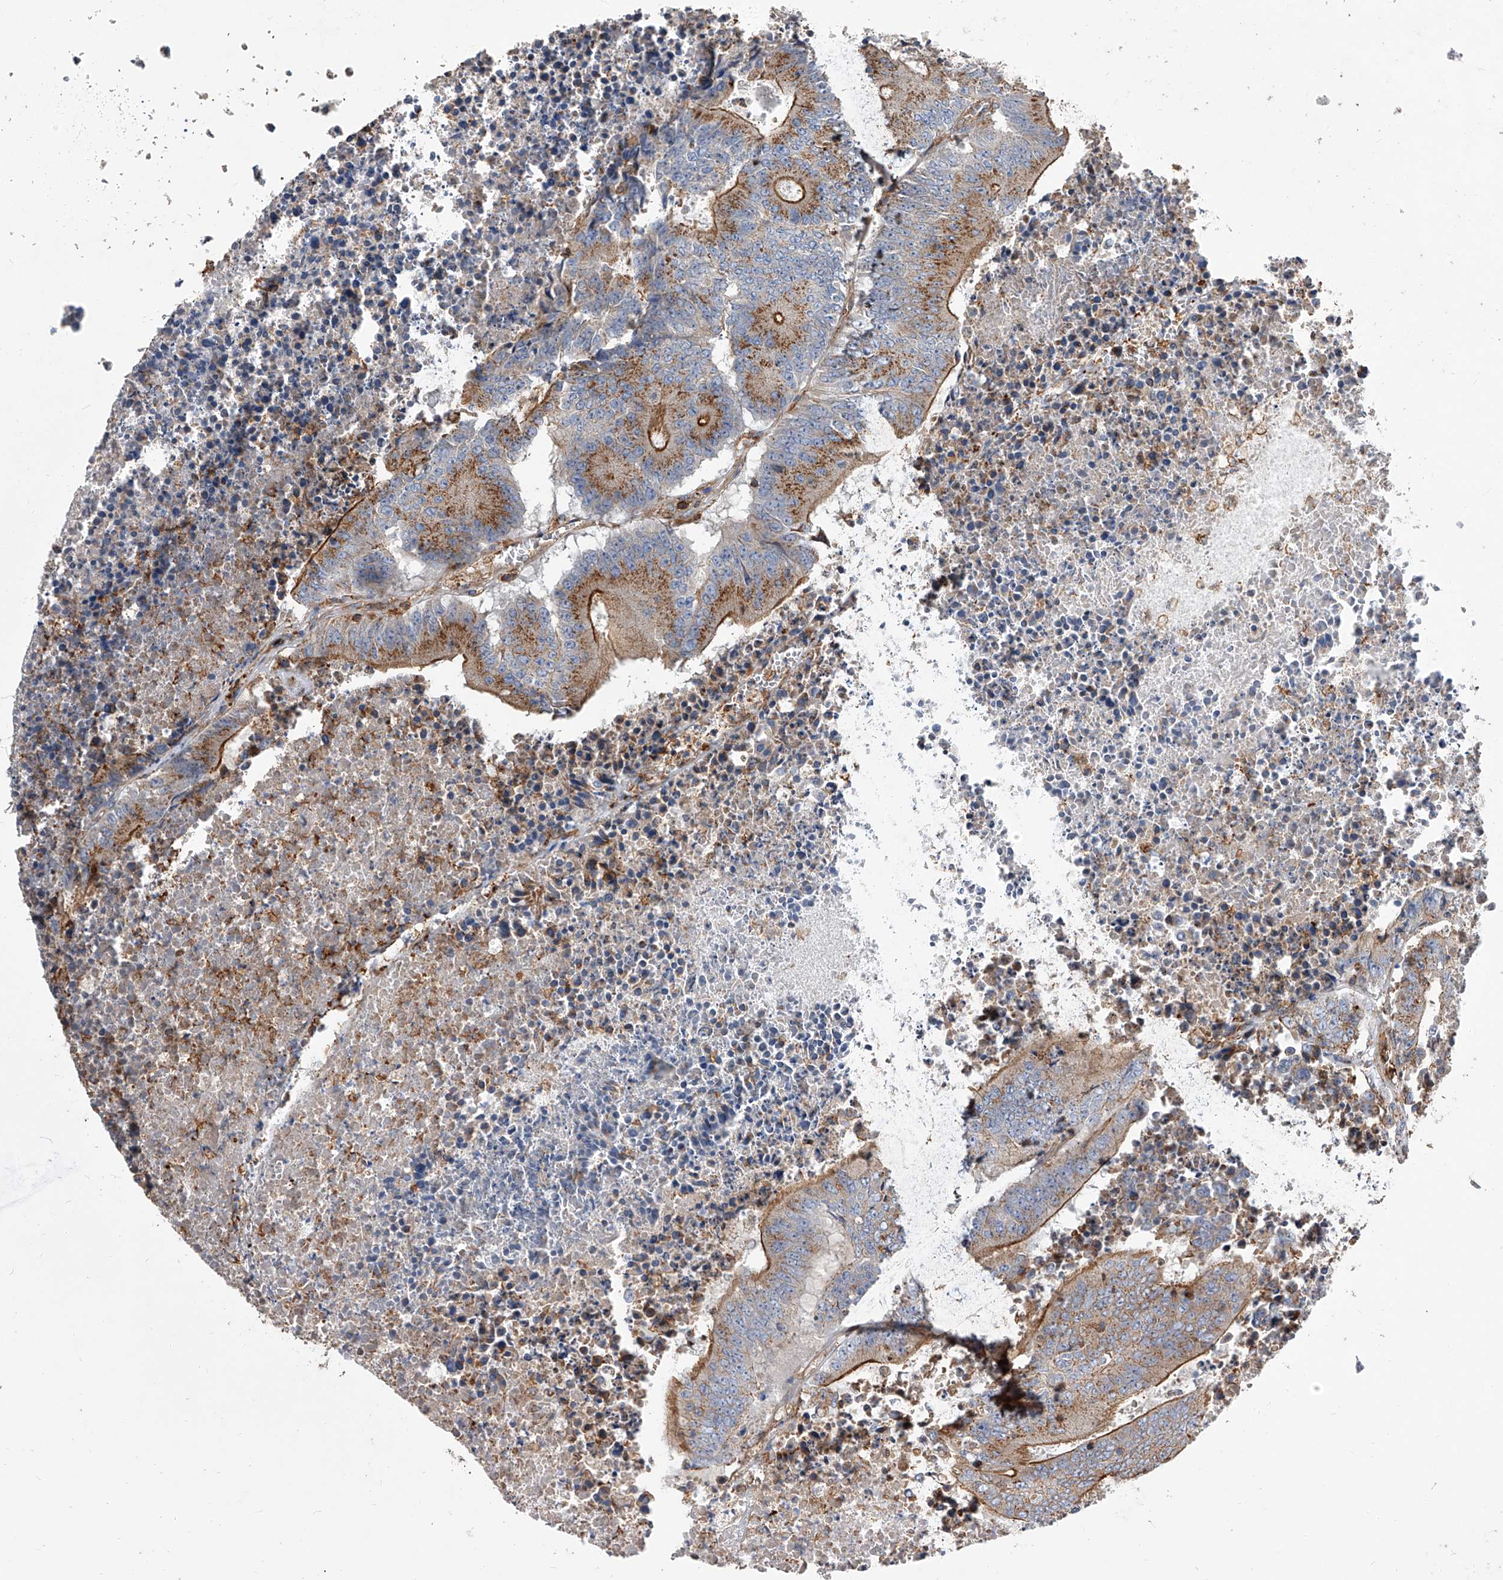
{"staining": {"intensity": "moderate", "quantity": ">75%", "location": "cytoplasmic/membranous"}, "tissue": "colorectal cancer", "cell_type": "Tumor cells", "image_type": "cancer", "snomed": [{"axis": "morphology", "description": "Adenocarcinoma, NOS"}, {"axis": "topography", "description": "Colon"}], "caption": "Colorectal adenocarcinoma stained for a protein displays moderate cytoplasmic/membranous positivity in tumor cells.", "gene": "PISD", "patient": {"sex": "male", "age": 87}}